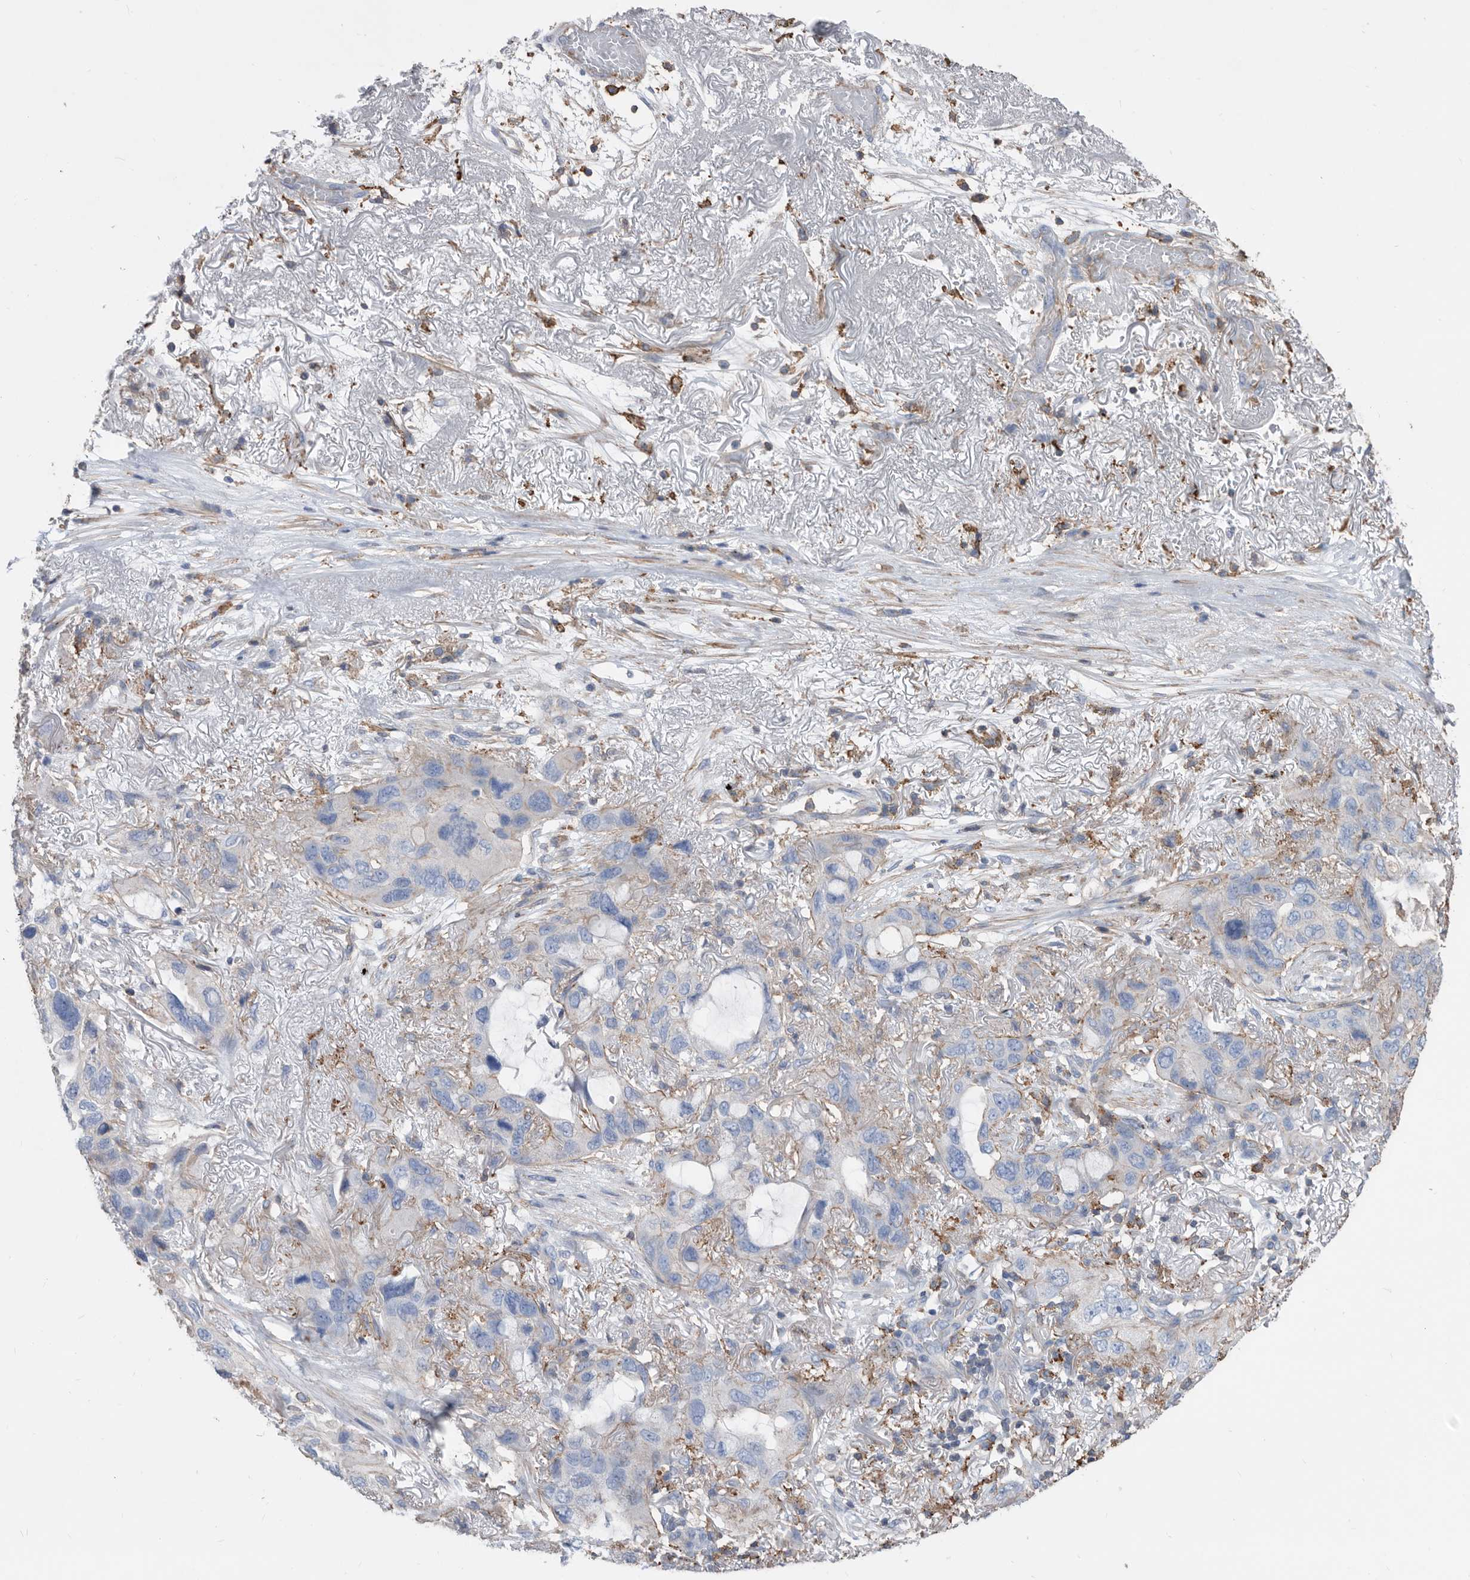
{"staining": {"intensity": "moderate", "quantity": "<25%", "location": "cytoplasmic/membranous"}, "tissue": "lung cancer", "cell_type": "Tumor cells", "image_type": "cancer", "snomed": [{"axis": "morphology", "description": "Squamous cell carcinoma, NOS"}, {"axis": "topography", "description": "Lung"}], "caption": "Lung squamous cell carcinoma stained for a protein (brown) reveals moderate cytoplasmic/membranous positive expression in approximately <25% of tumor cells.", "gene": "MS4A4A", "patient": {"sex": "female", "age": 73}}